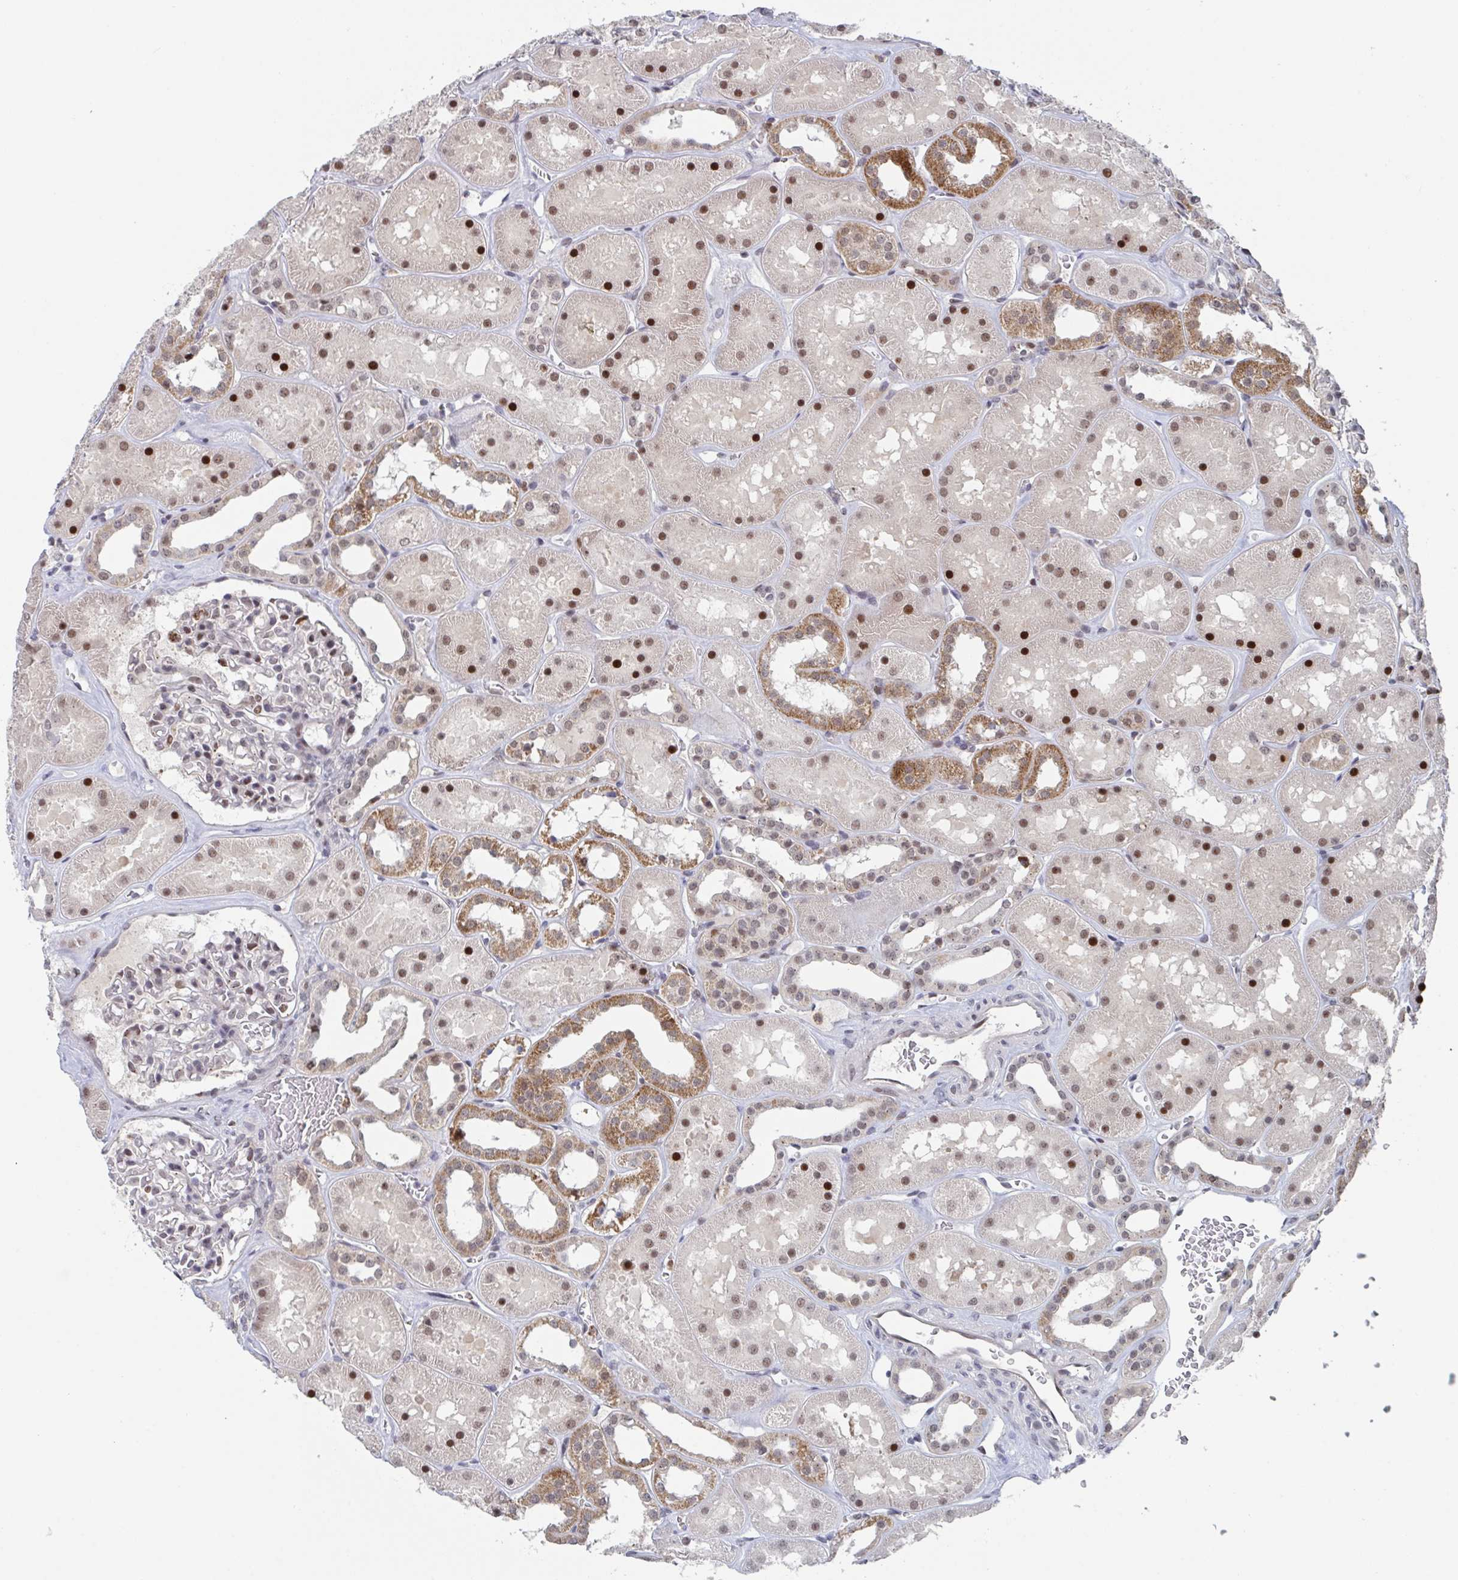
{"staining": {"intensity": "moderate", "quantity": "25%-75%", "location": "nuclear"}, "tissue": "kidney", "cell_type": "Cells in glomeruli", "image_type": "normal", "snomed": [{"axis": "morphology", "description": "Normal tissue, NOS"}, {"axis": "topography", "description": "Kidney"}], "caption": "A photomicrograph showing moderate nuclear expression in approximately 25%-75% of cells in glomeruli in unremarkable kidney, as visualized by brown immunohistochemical staining.", "gene": "RNF212", "patient": {"sex": "female", "age": 41}}